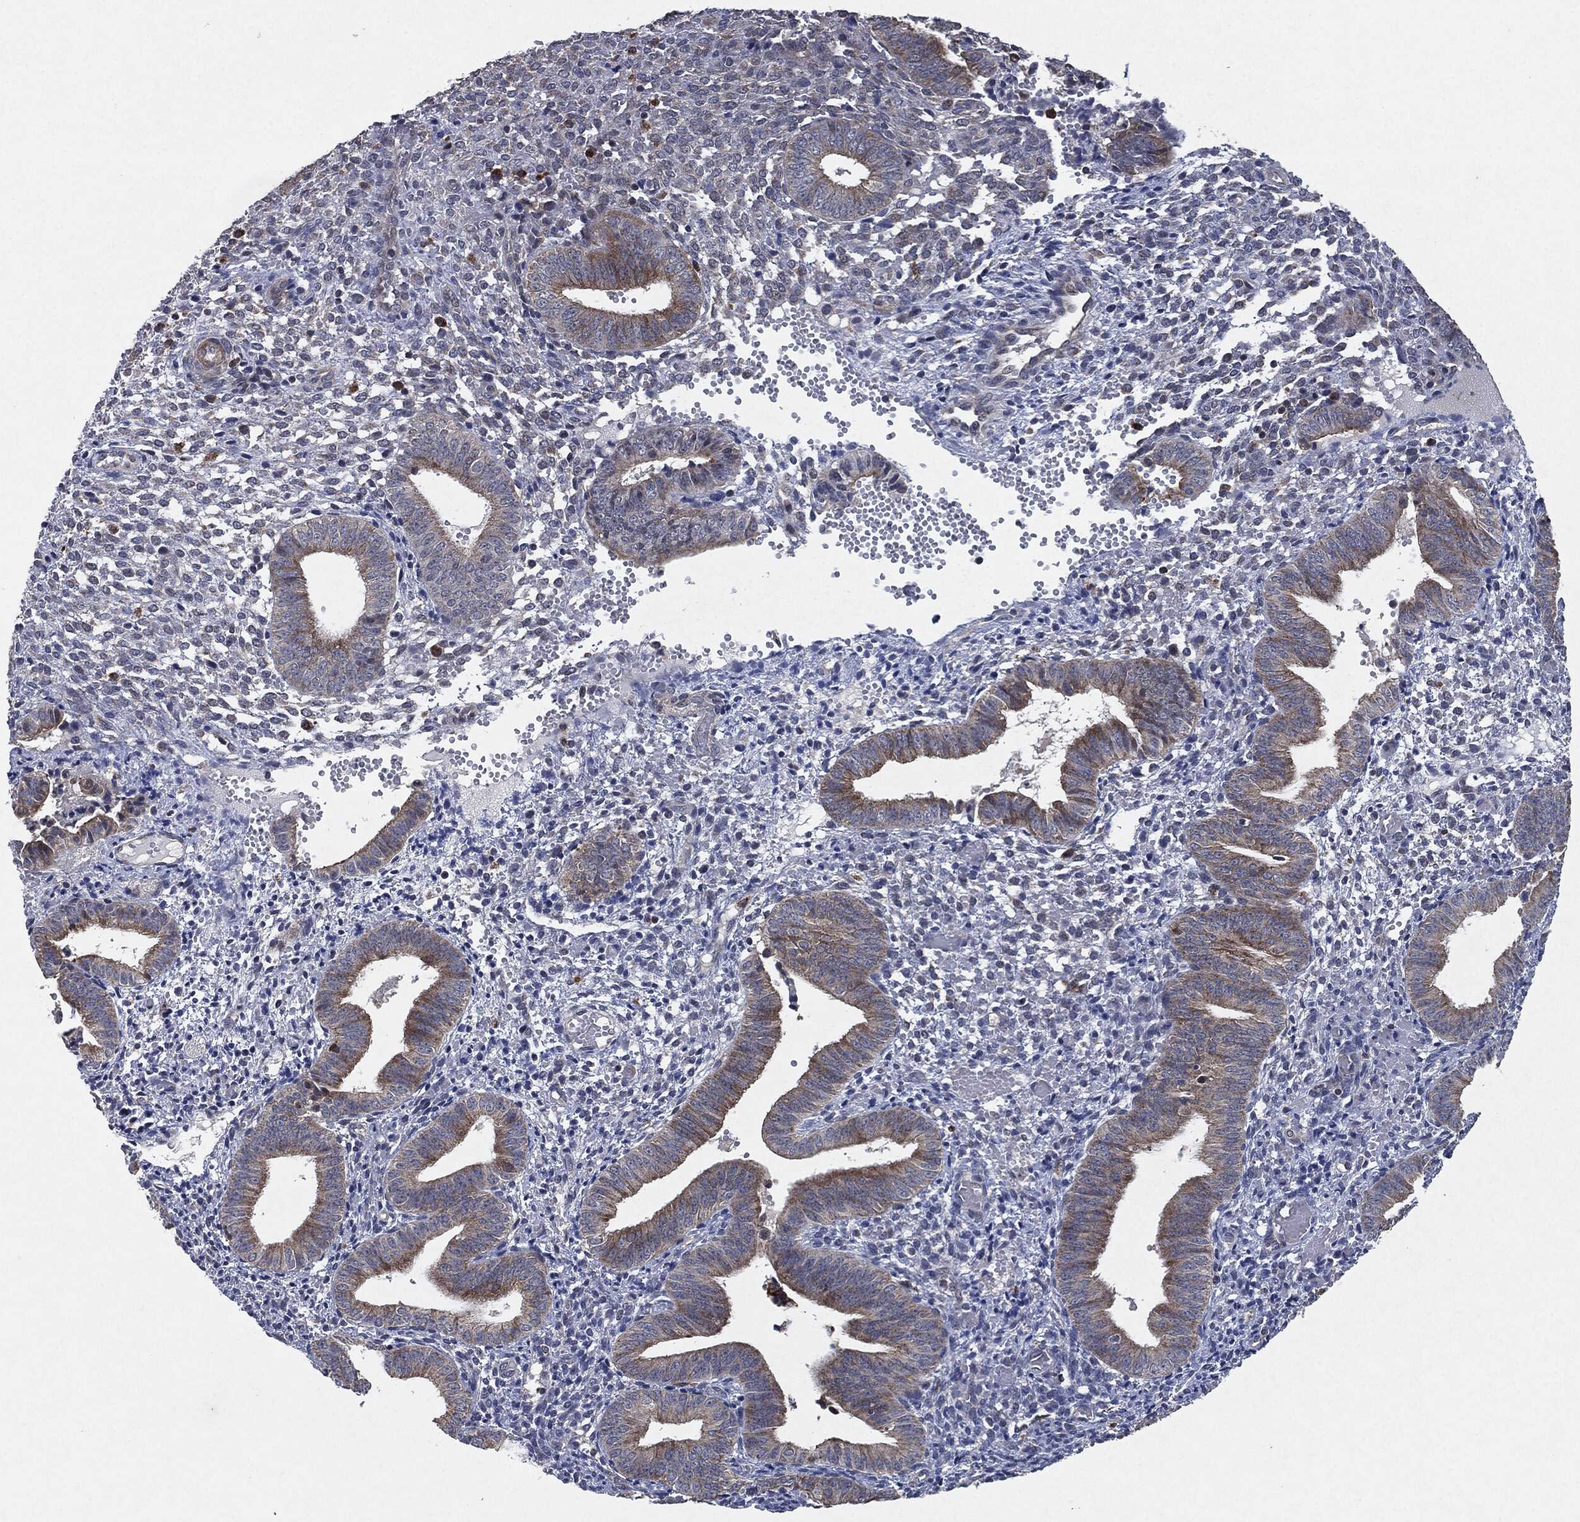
{"staining": {"intensity": "negative", "quantity": "none", "location": "none"}, "tissue": "endometrium", "cell_type": "Cells in endometrial stroma", "image_type": "normal", "snomed": [{"axis": "morphology", "description": "Normal tissue, NOS"}, {"axis": "topography", "description": "Endometrium"}], "caption": "This is an IHC photomicrograph of benign human endometrium. There is no expression in cells in endometrial stroma.", "gene": "SLC31A2", "patient": {"sex": "female", "age": 42}}